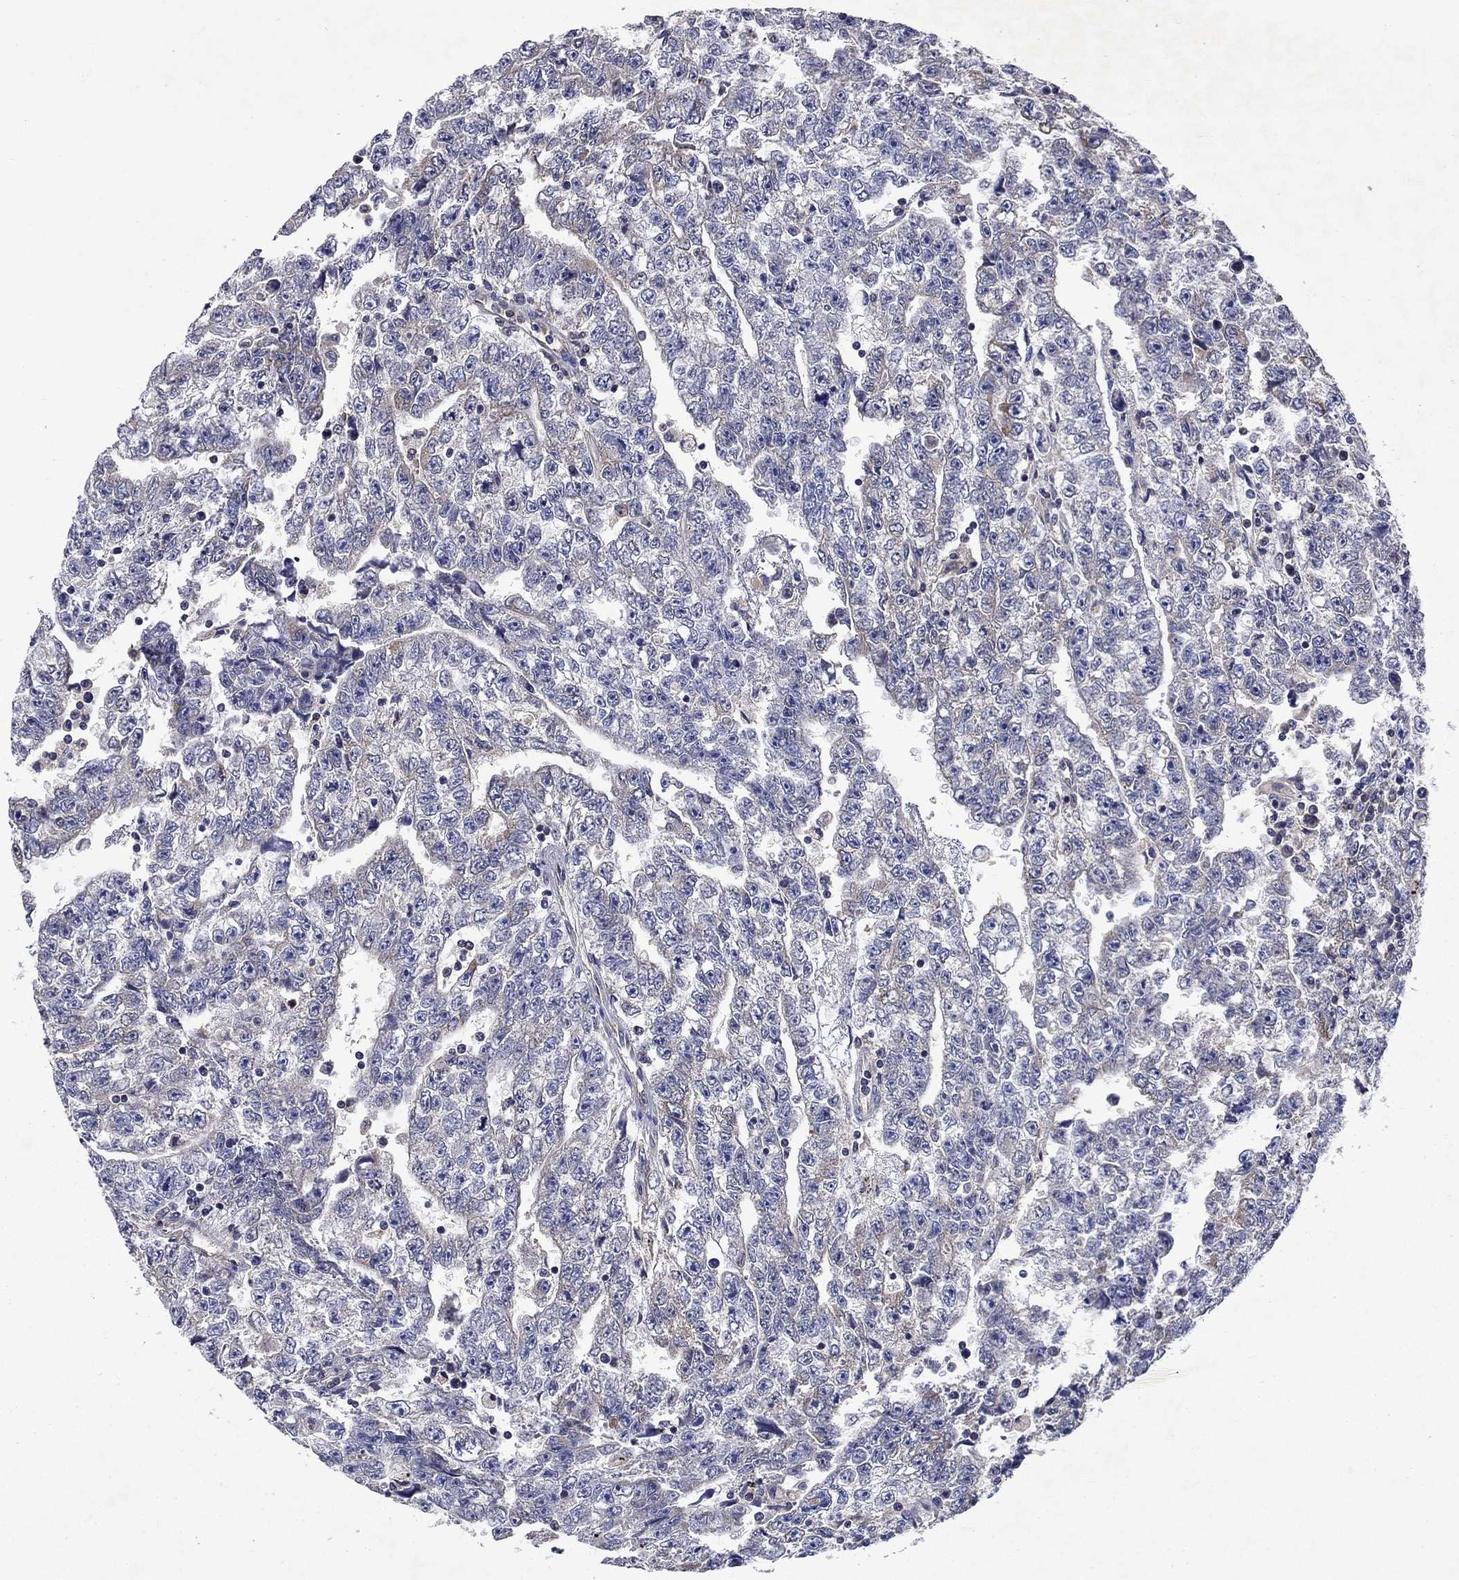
{"staining": {"intensity": "negative", "quantity": "none", "location": "none"}, "tissue": "testis cancer", "cell_type": "Tumor cells", "image_type": "cancer", "snomed": [{"axis": "morphology", "description": "Carcinoma, Embryonal, NOS"}, {"axis": "topography", "description": "Testis"}], "caption": "Embryonal carcinoma (testis) was stained to show a protein in brown. There is no significant positivity in tumor cells.", "gene": "GLTP", "patient": {"sex": "male", "age": 25}}